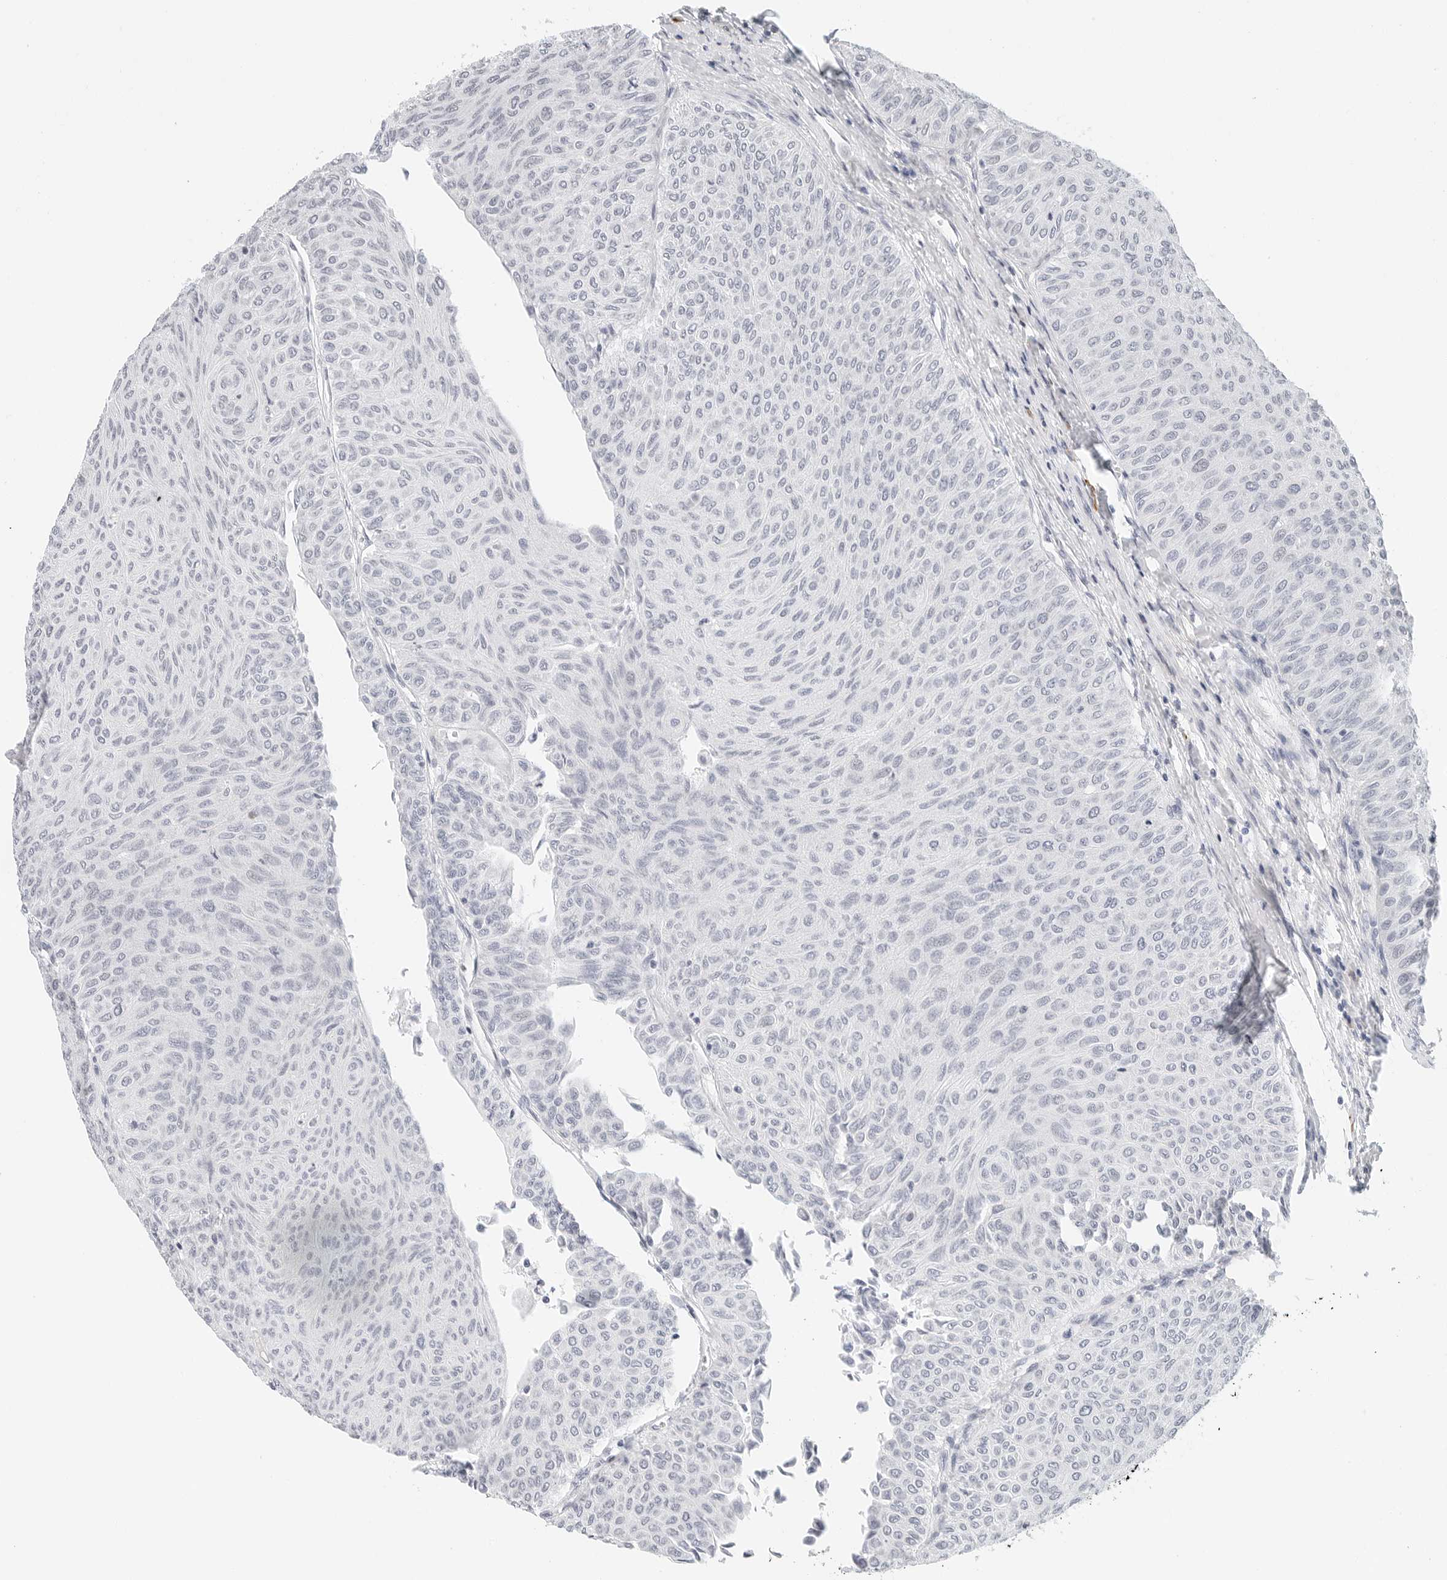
{"staining": {"intensity": "negative", "quantity": "none", "location": "none"}, "tissue": "urothelial cancer", "cell_type": "Tumor cells", "image_type": "cancer", "snomed": [{"axis": "morphology", "description": "Urothelial carcinoma, Low grade"}, {"axis": "topography", "description": "Urinary bladder"}], "caption": "The micrograph displays no significant positivity in tumor cells of urothelial cancer.", "gene": "PARP10", "patient": {"sex": "male", "age": 78}}